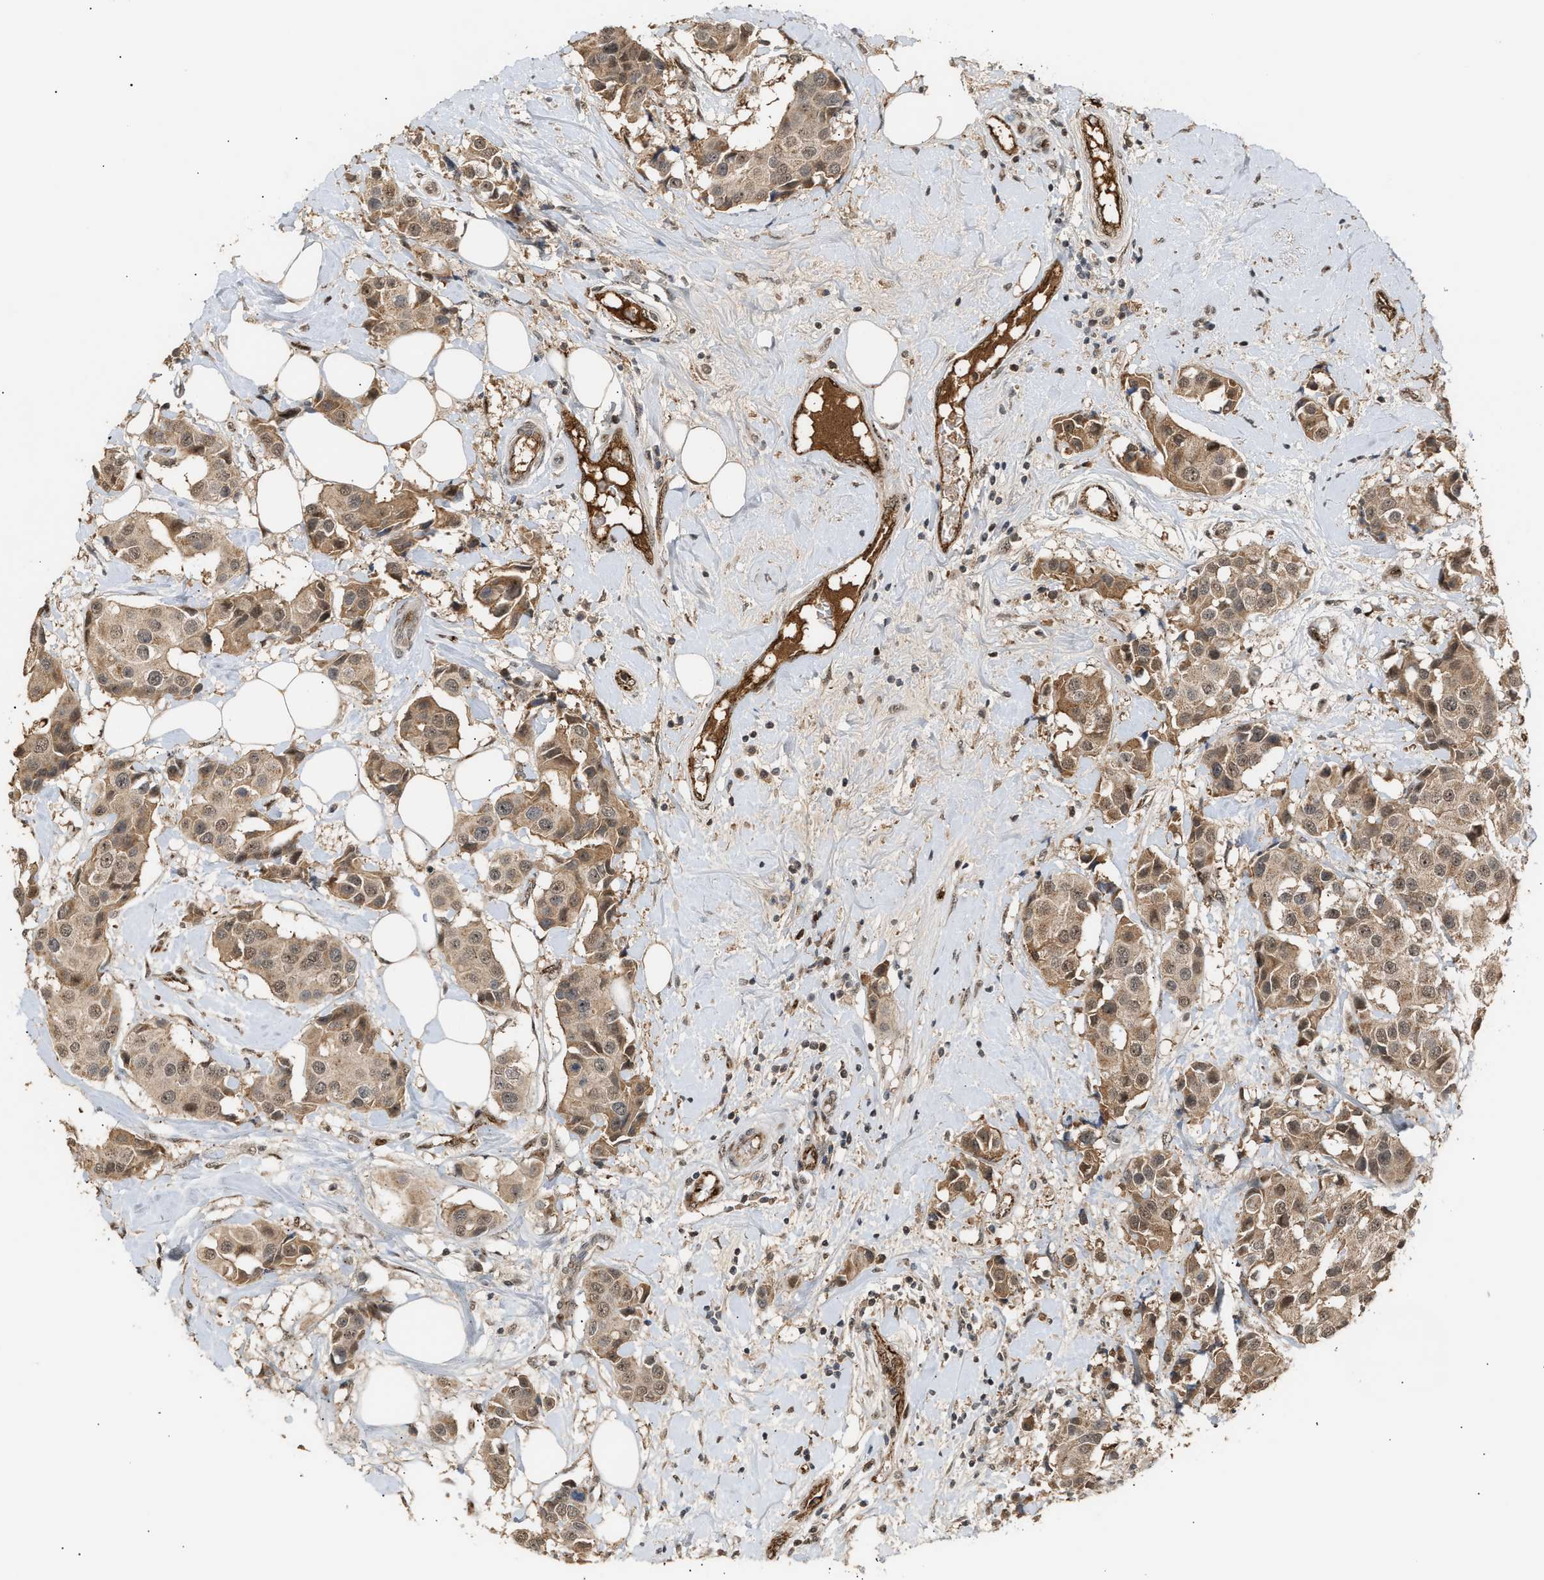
{"staining": {"intensity": "moderate", "quantity": ">75%", "location": "cytoplasmic/membranous,nuclear"}, "tissue": "breast cancer", "cell_type": "Tumor cells", "image_type": "cancer", "snomed": [{"axis": "morphology", "description": "Normal tissue, NOS"}, {"axis": "morphology", "description": "Duct carcinoma"}, {"axis": "topography", "description": "Breast"}], "caption": "The micrograph exhibits a brown stain indicating the presence of a protein in the cytoplasmic/membranous and nuclear of tumor cells in breast cancer (invasive ductal carcinoma). The protein is stained brown, and the nuclei are stained in blue (DAB IHC with brightfield microscopy, high magnification).", "gene": "ZFAND5", "patient": {"sex": "female", "age": 39}}